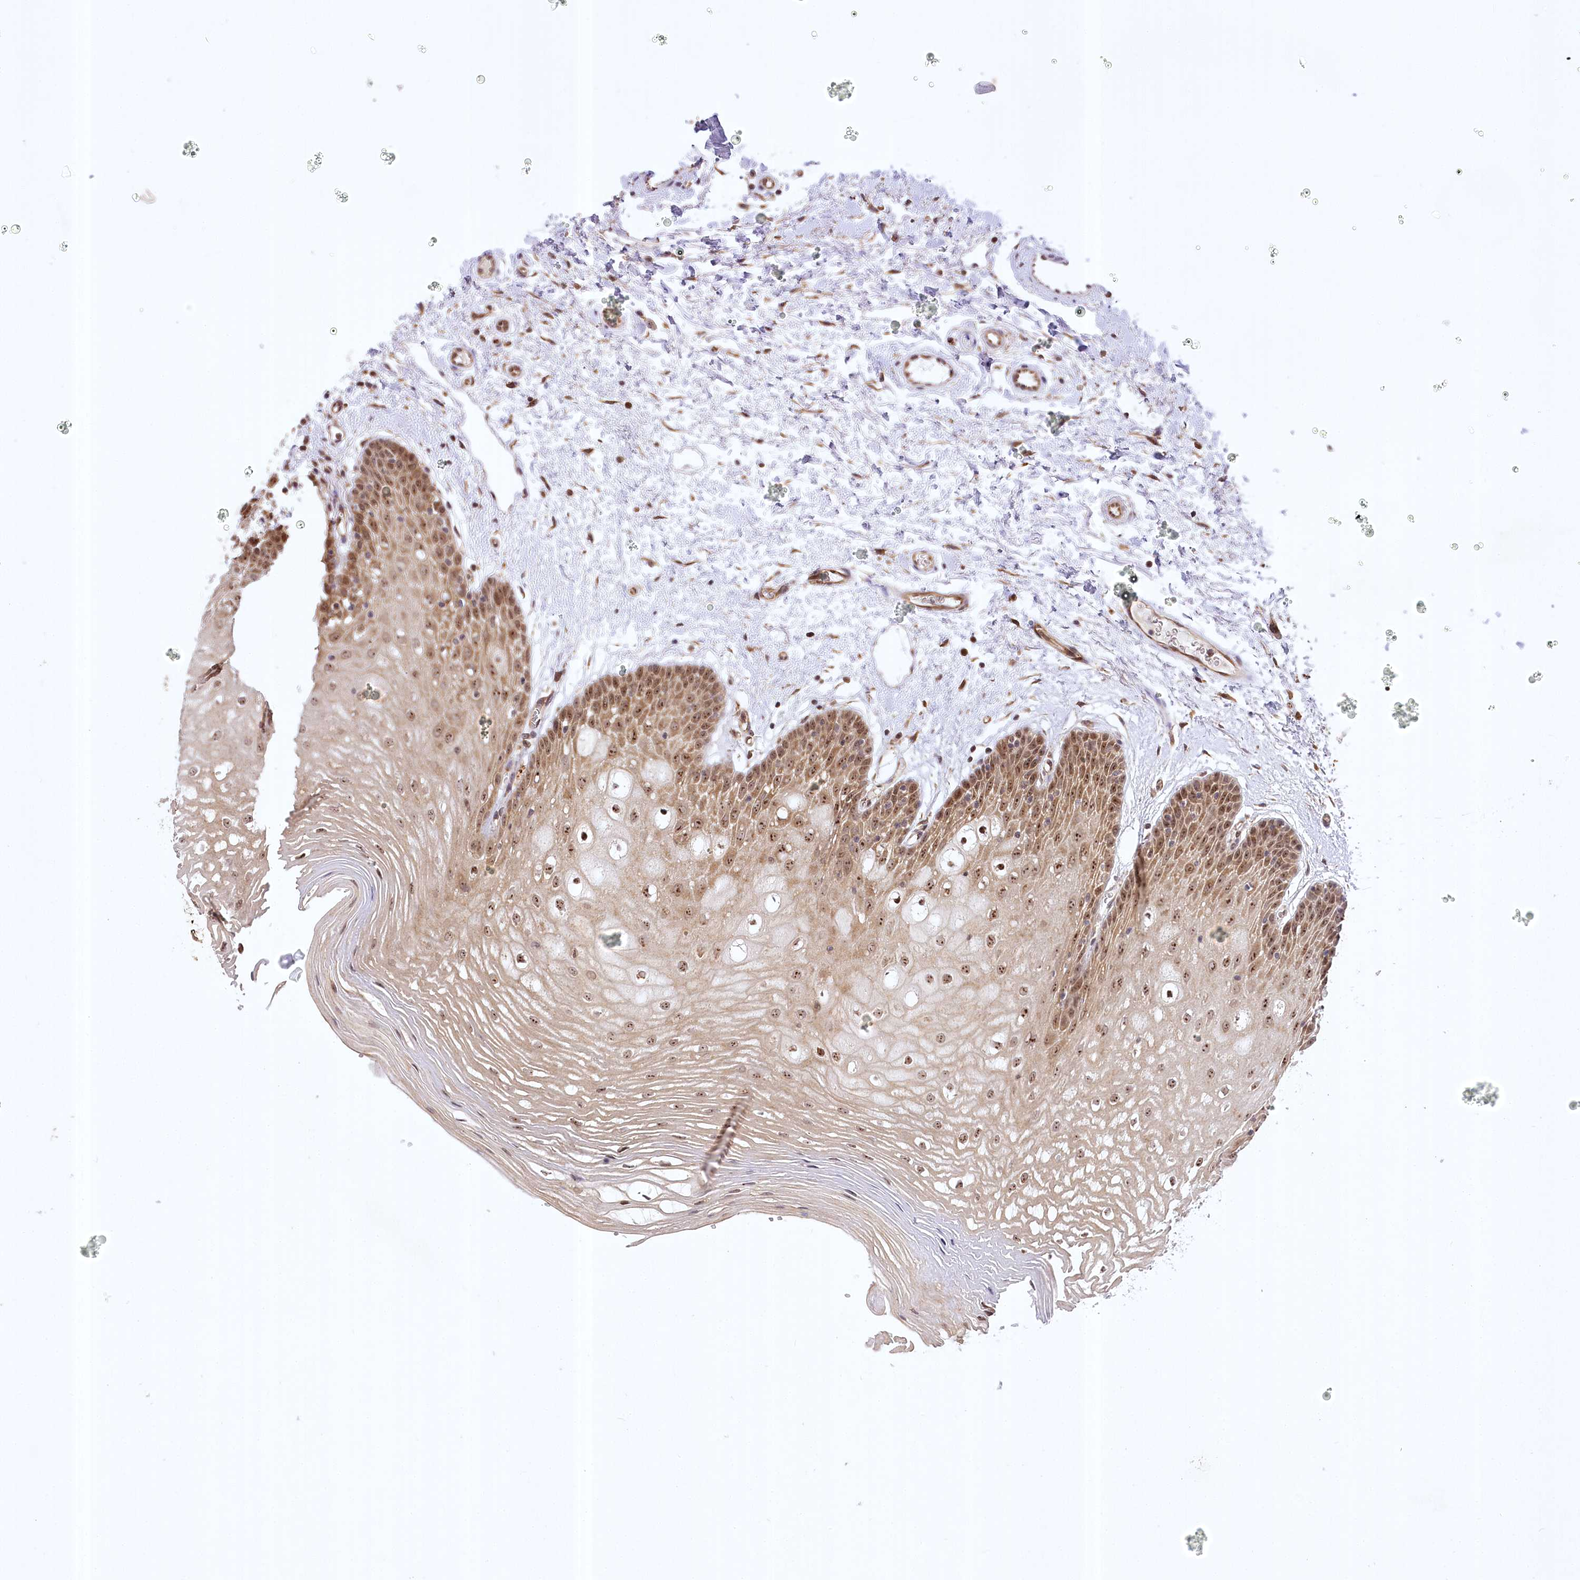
{"staining": {"intensity": "moderate", "quantity": ">75%", "location": "cytoplasmic/membranous,nuclear"}, "tissue": "oral mucosa", "cell_type": "Squamous epithelial cells", "image_type": "normal", "snomed": [{"axis": "morphology", "description": "Normal tissue, NOS"}, {"axis": "topography", "description": "Oral tissue"}, {"axis": "topography", "description": "Tounge, NOS"}], "caption": "A brown stain highlights moderate cytoplasmic/membranous,nuclear staining of a protein in squamous epithelial cells of normal human oral mucosa.", "gene": "SERGEF", "patient": {"sex": "female", "age": 73}}